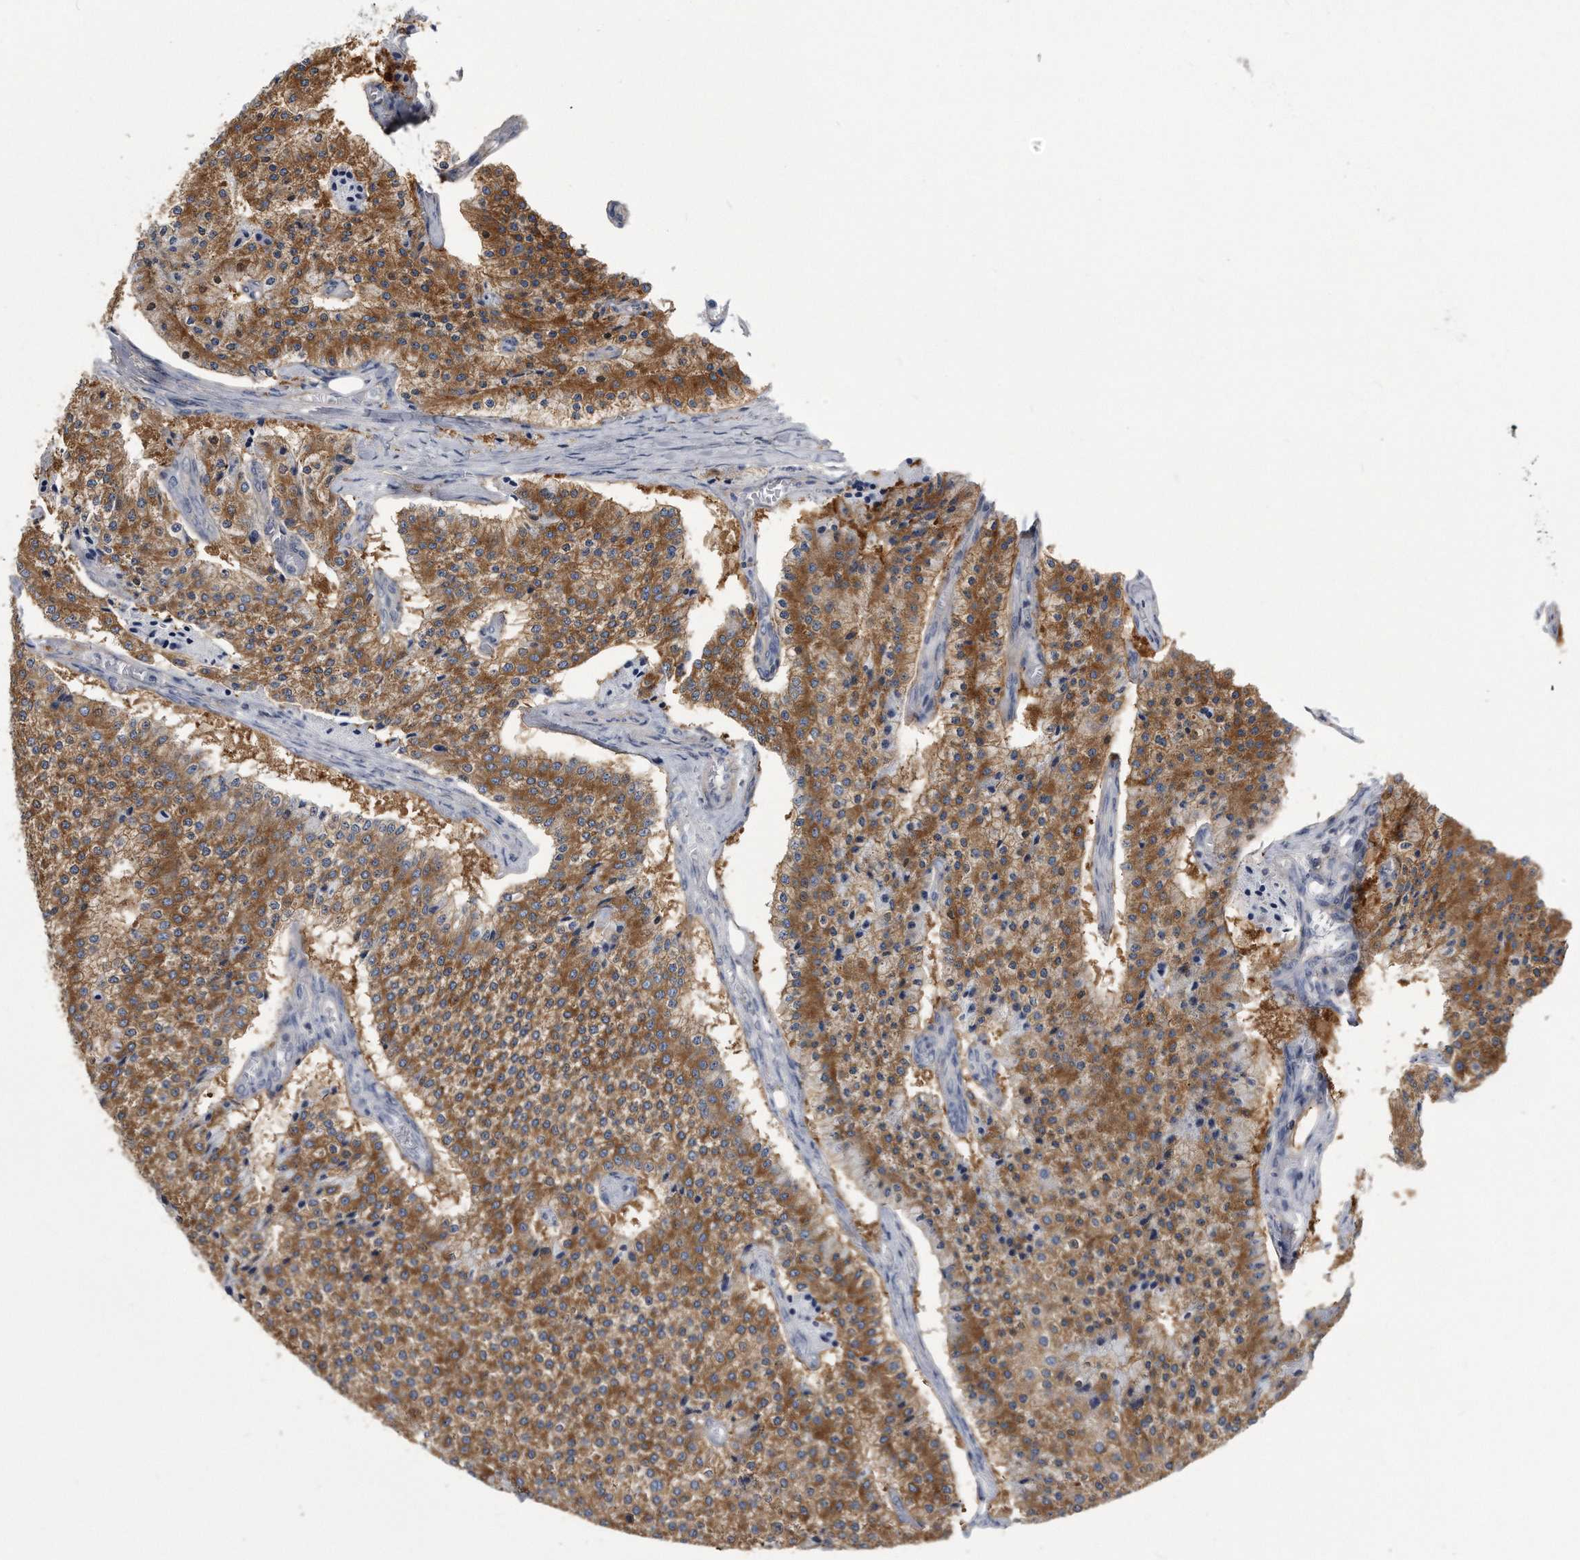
{"staining": {"intensity": "moderate", "quantity": ">75%", "location": "cytoplasmic/membranous"}, "tissue": "carcinoid", "cell_type": "Tumor cells", "image_type": "cancer", "snomed": [{"axis": "morphology", "description": "Carcinoid, malignant, NOS"}, {"axis": "topography", "description": "Colon"}], "caption": "Protein staining reveals moderate cytoplasmic/membranous expression in about >75% of tumor cells in malignant carcinoid.", "gene": "PYGB", "patient": {"sex": "female", "age": 52}}